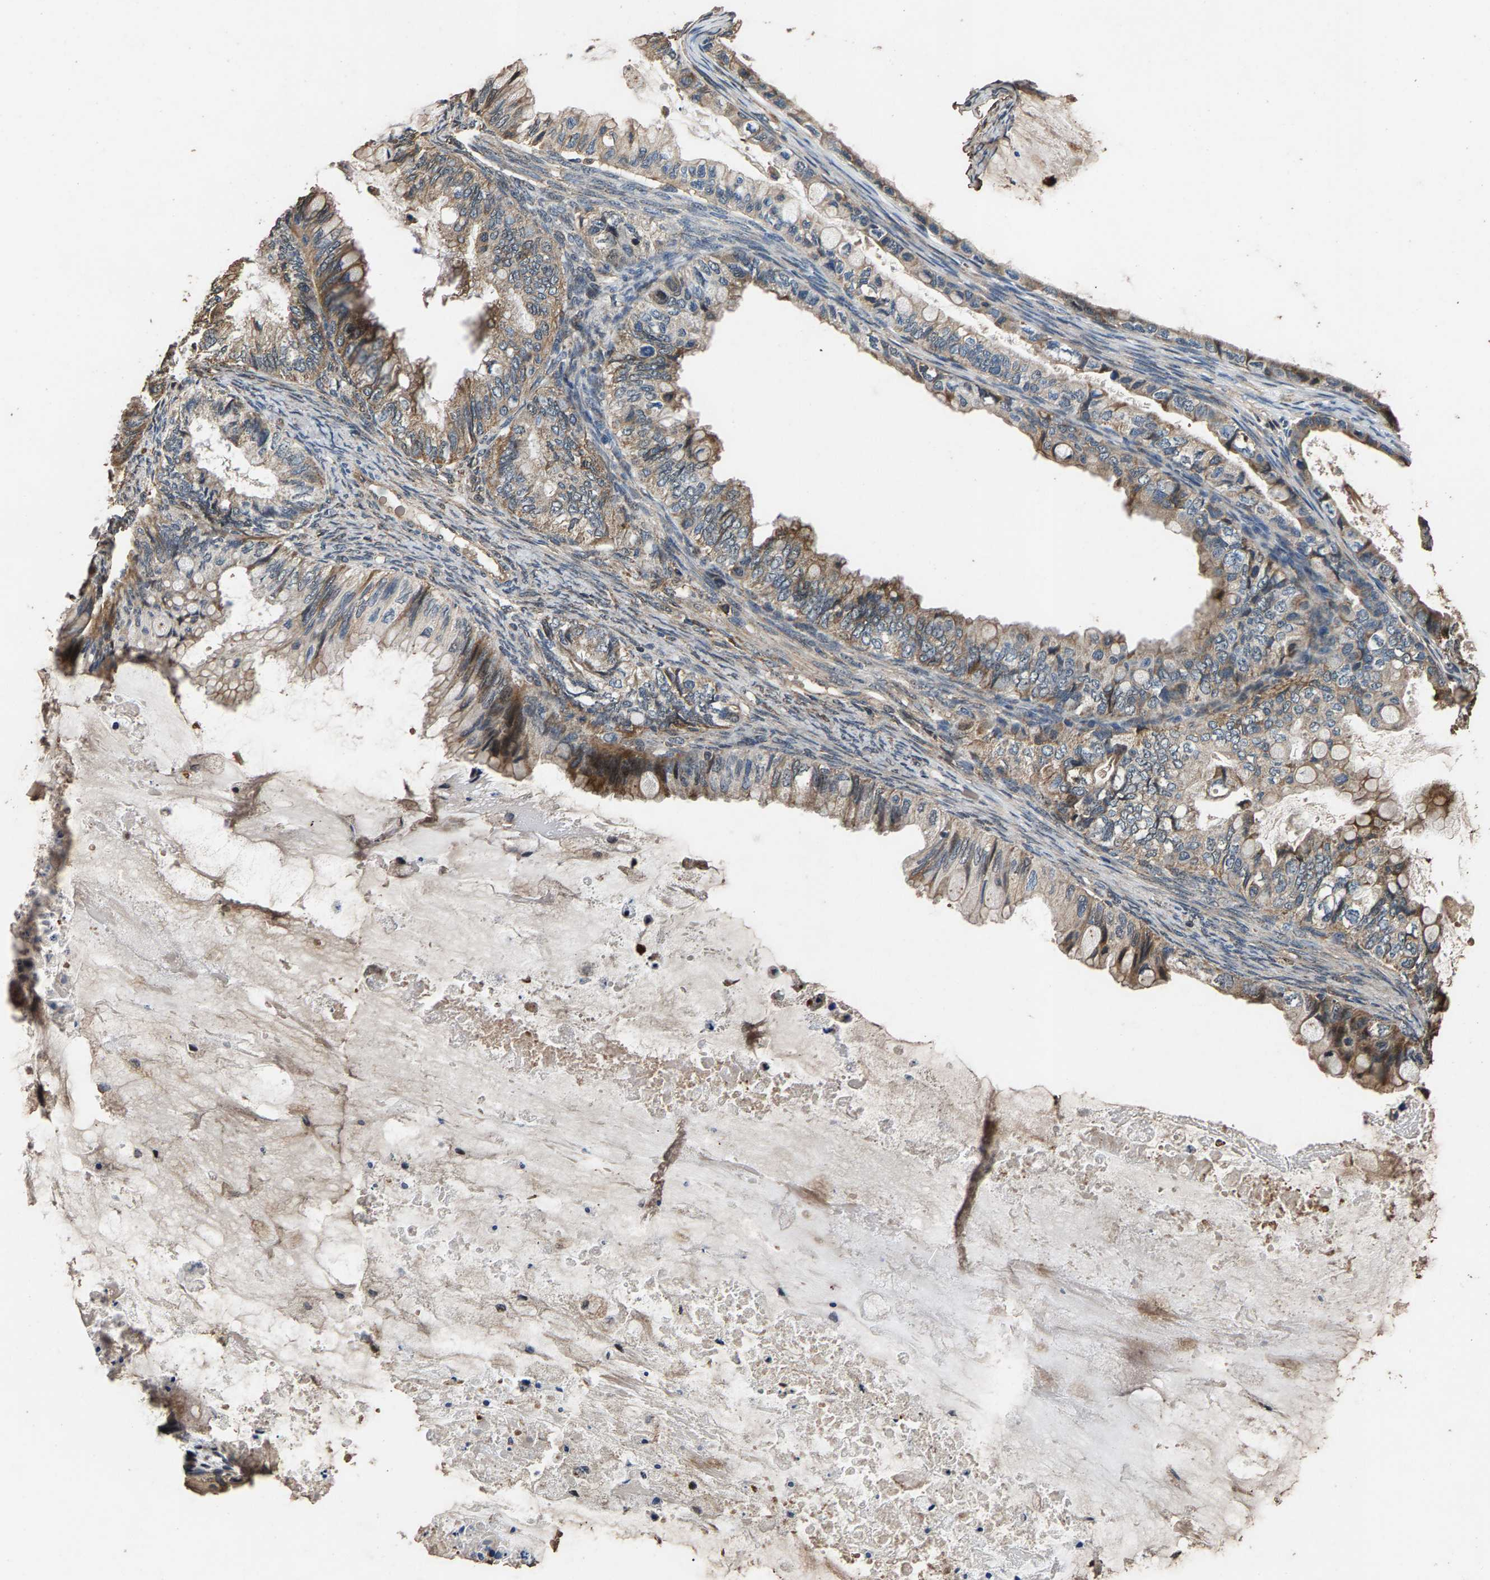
{"staining": {"intensity": "weak", "quantity": "25%-75%", "location": "cytoplasmic/membranous"}, "tissue": "ovarian cancer", "cell_type": "Tumor cells", "image_type": "cancer", "snomed": [{"axis": "morphology", "description": "Cystadenocarcinoma, mucinous, NOS"}, {"axis": "topography", "description": "Ovary"}], "caption": "This image shows immunohistochemistry (IHC) staining of ovarian cancer (mucinous cystadenocarcinoma), with low weak cytoplasmic/membranous expression in approximately 25%-75% of tumor cells.", "gene": "MRPL27", "patient": {"sex": "female", "age": 80}}